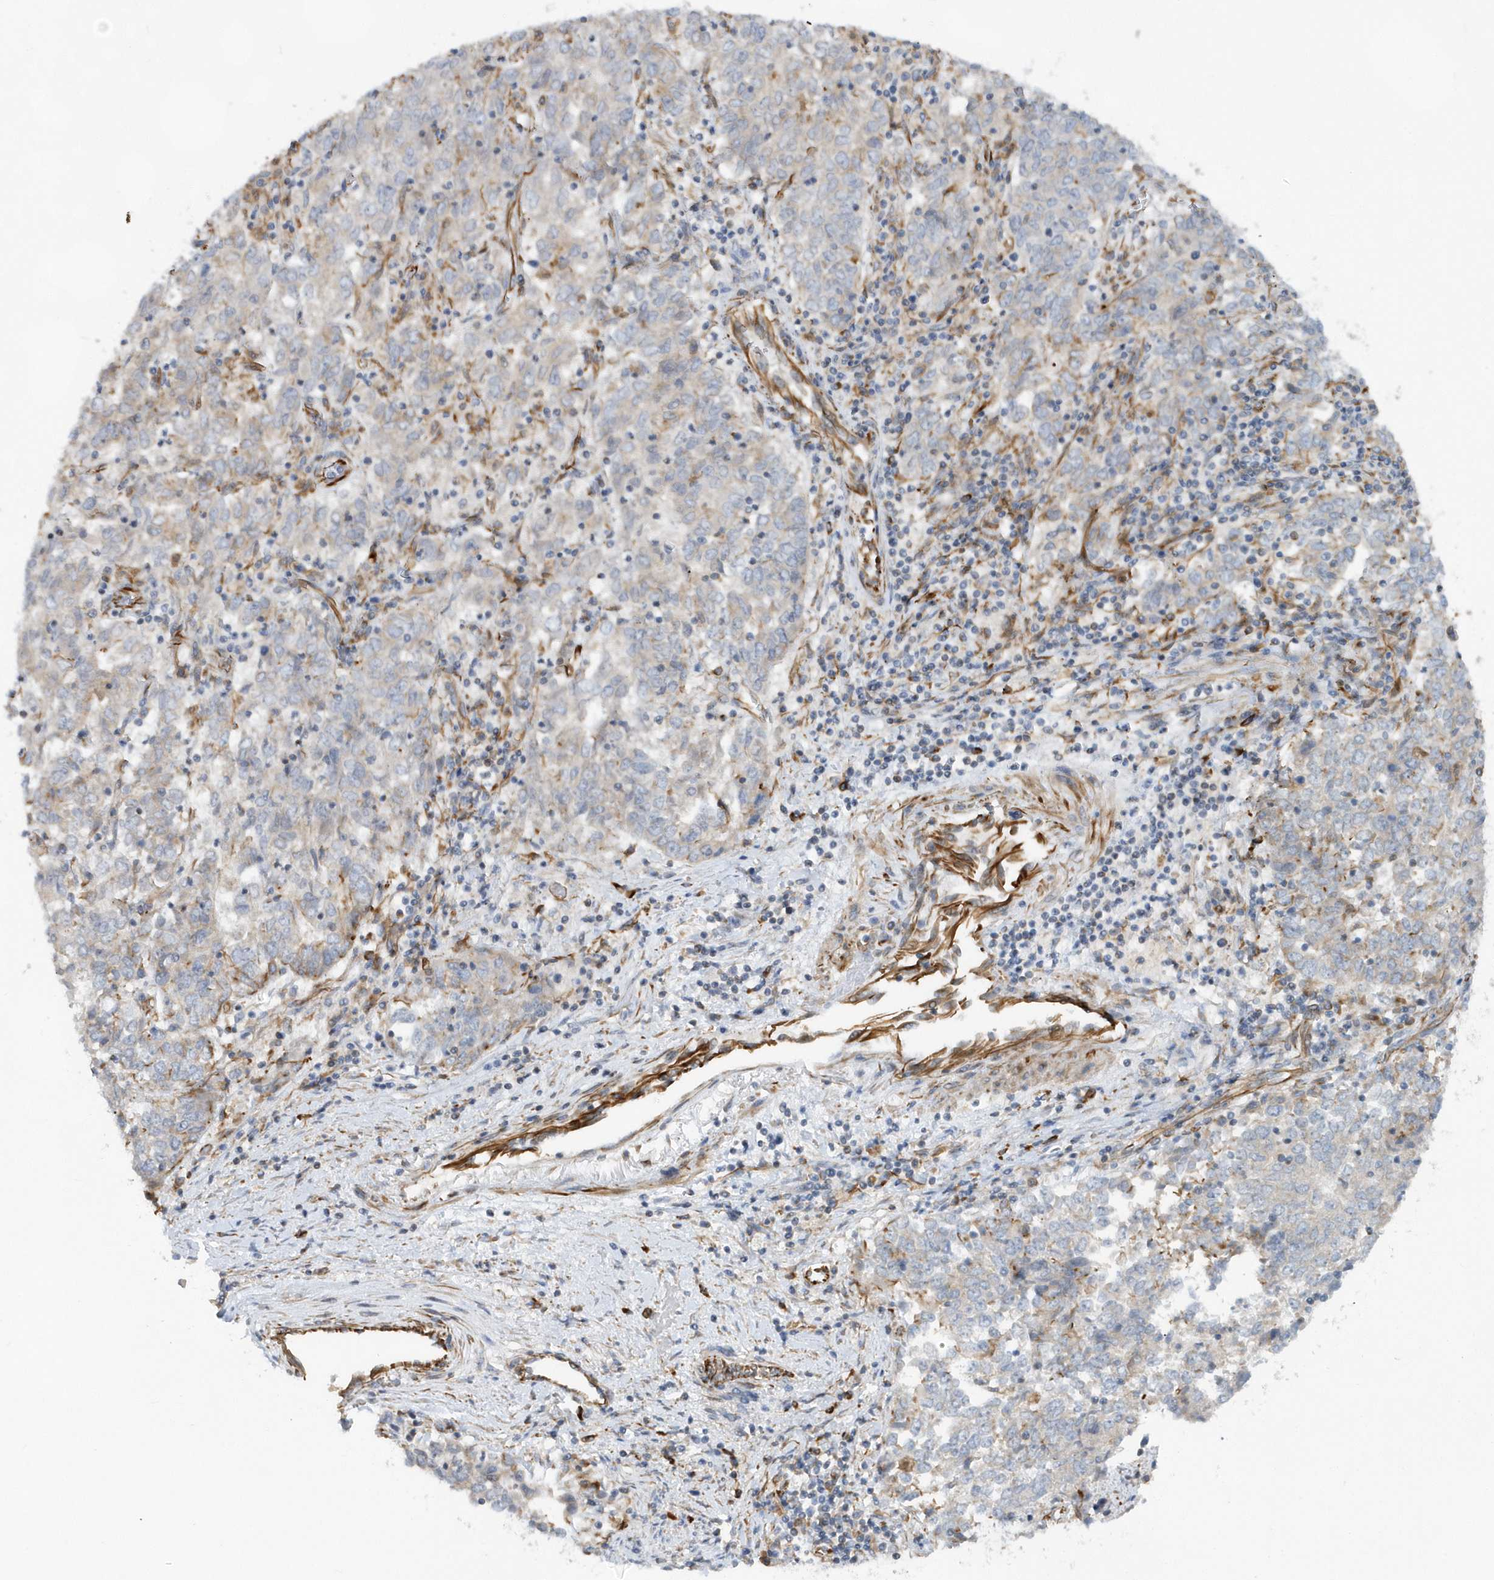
{"staining": {"intensity": "weak", "quantity": "<25%", "location": "cytoplasmic/membranous"}, "tissue": "endometrial cancer", "cell_type": "Tumor cells", "image_type": "cancer", "snomed": [{"axis": "morphology", "description": "Adenocarcinoma, NOS"}, {"axis": "topography", "description": "Endometrium"}], "caption": "Tumor cells are negative for brown protein staining in adenocarcinoma (endometrial). (Brightfield microscopy of DAB (3,3'-diaminobenzidine) immunohistochemistry (IHC) at high magnification).", "gene": "RAB17", "patient": {"sex": "female", "age": 80}}